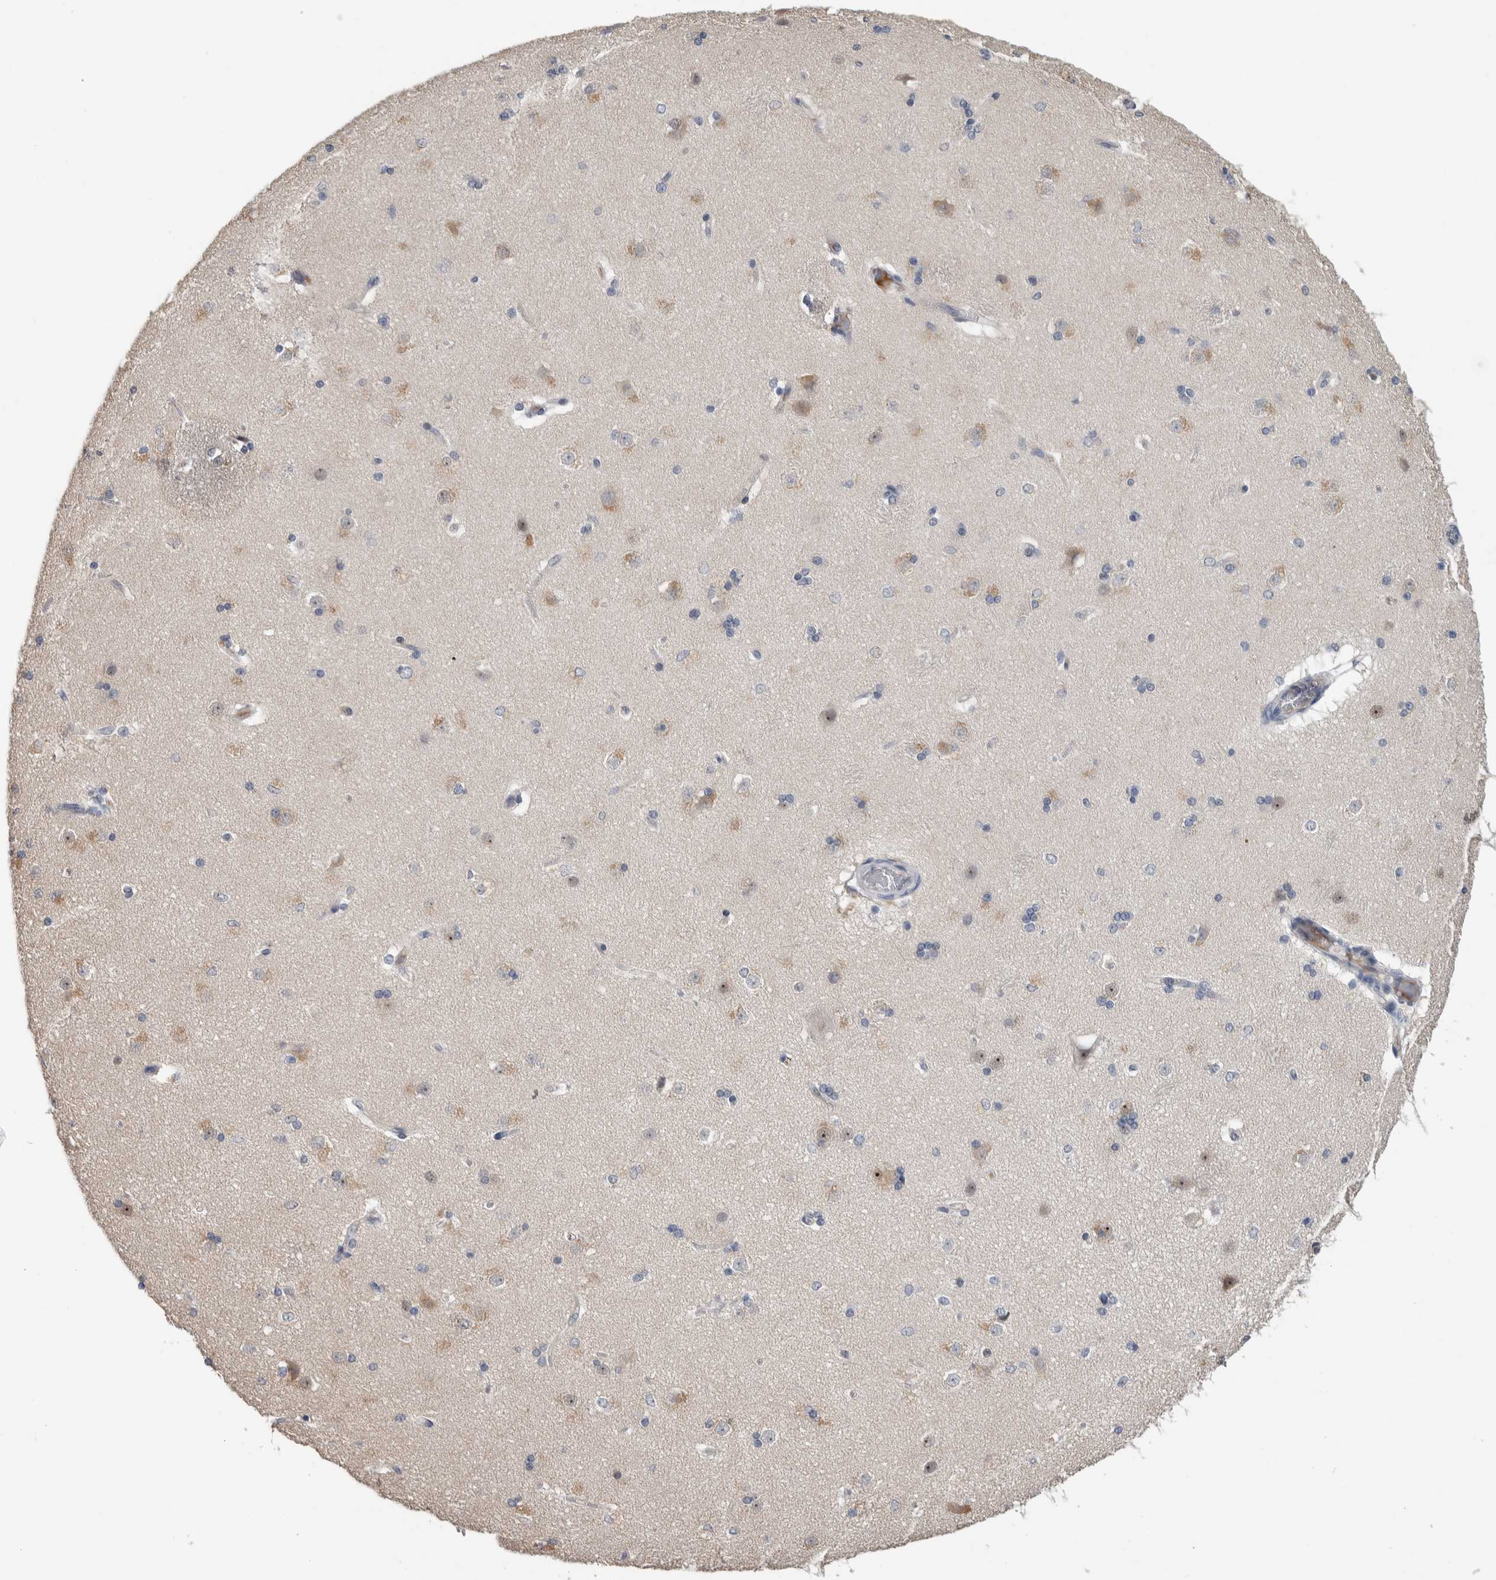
{"staining": {"intensity": "weak", "quantity": "<25%", "location": "cytoplasmic/membranous"}, "tissue": "caudate", "cell_type": "Glial cells", "image_type": "normal", "snomed": [{"axis": "morphology", "description": "Normal tissue, NOS"}, {"axis": "topography", "description": "Lateral ventricle wall"}], "caption": "Immunohistochemical staining of benign human caudate reveals no significant staining in glial cells.", "gene": "TMEM102", "patient": {"sex": "female", "age": 19}}